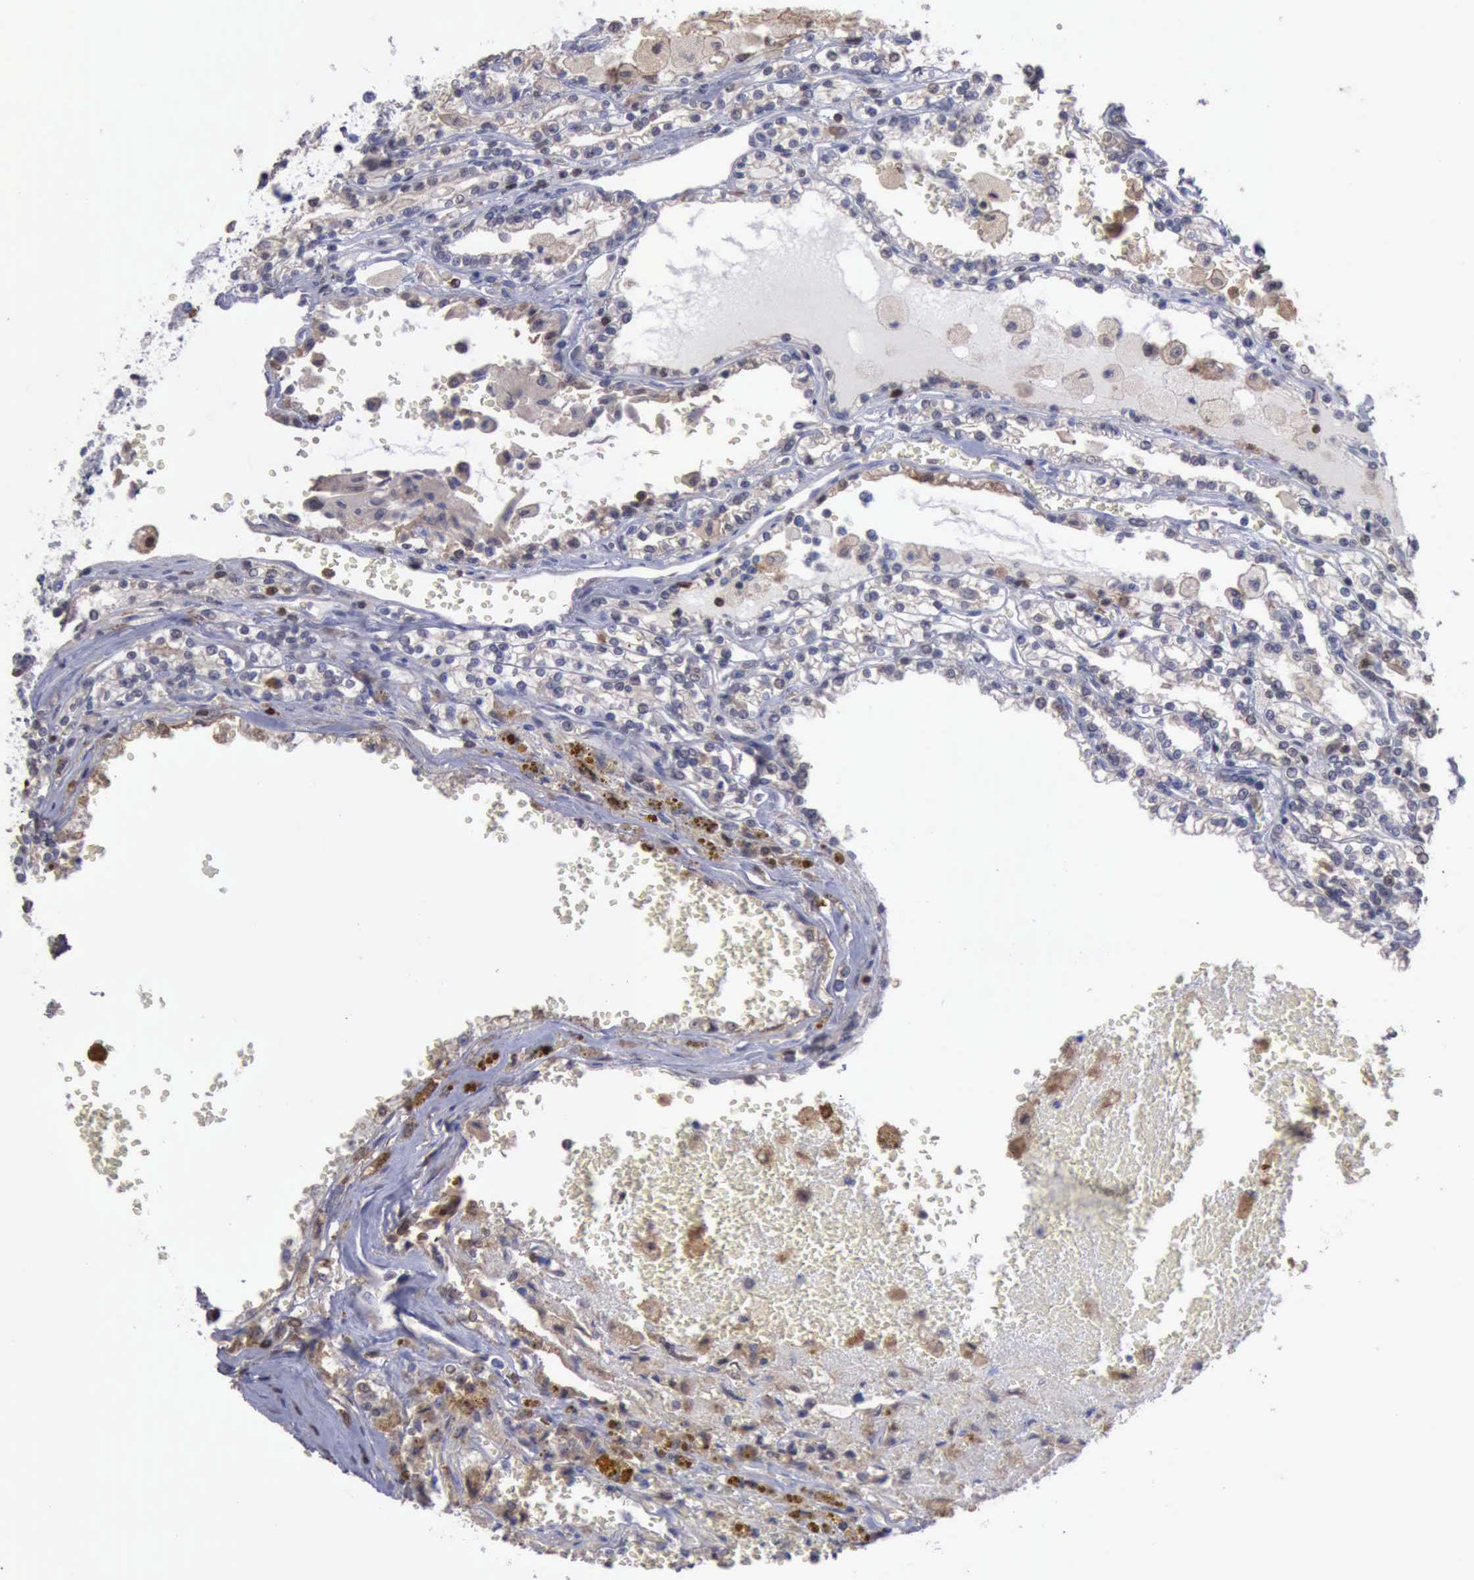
{"staining": {"intensity": "negative", "quantity": "none", "location": "none"}, "tissue": "renal cancer", "cell_type": "Tumor cells", "image_type": "cancer", "snomed": [{"axis": "morphology", "description": "Adenocarcinoma, NOS"}, {"axis": "topography", "description": "Kidney"}], "caption": "Immunohistochemistry (IHC) of renal adenocarcinoma exhibits no expression in tumor cells.", "gene": "STAT1", "patient": {"sex": "female", "age": 56}}